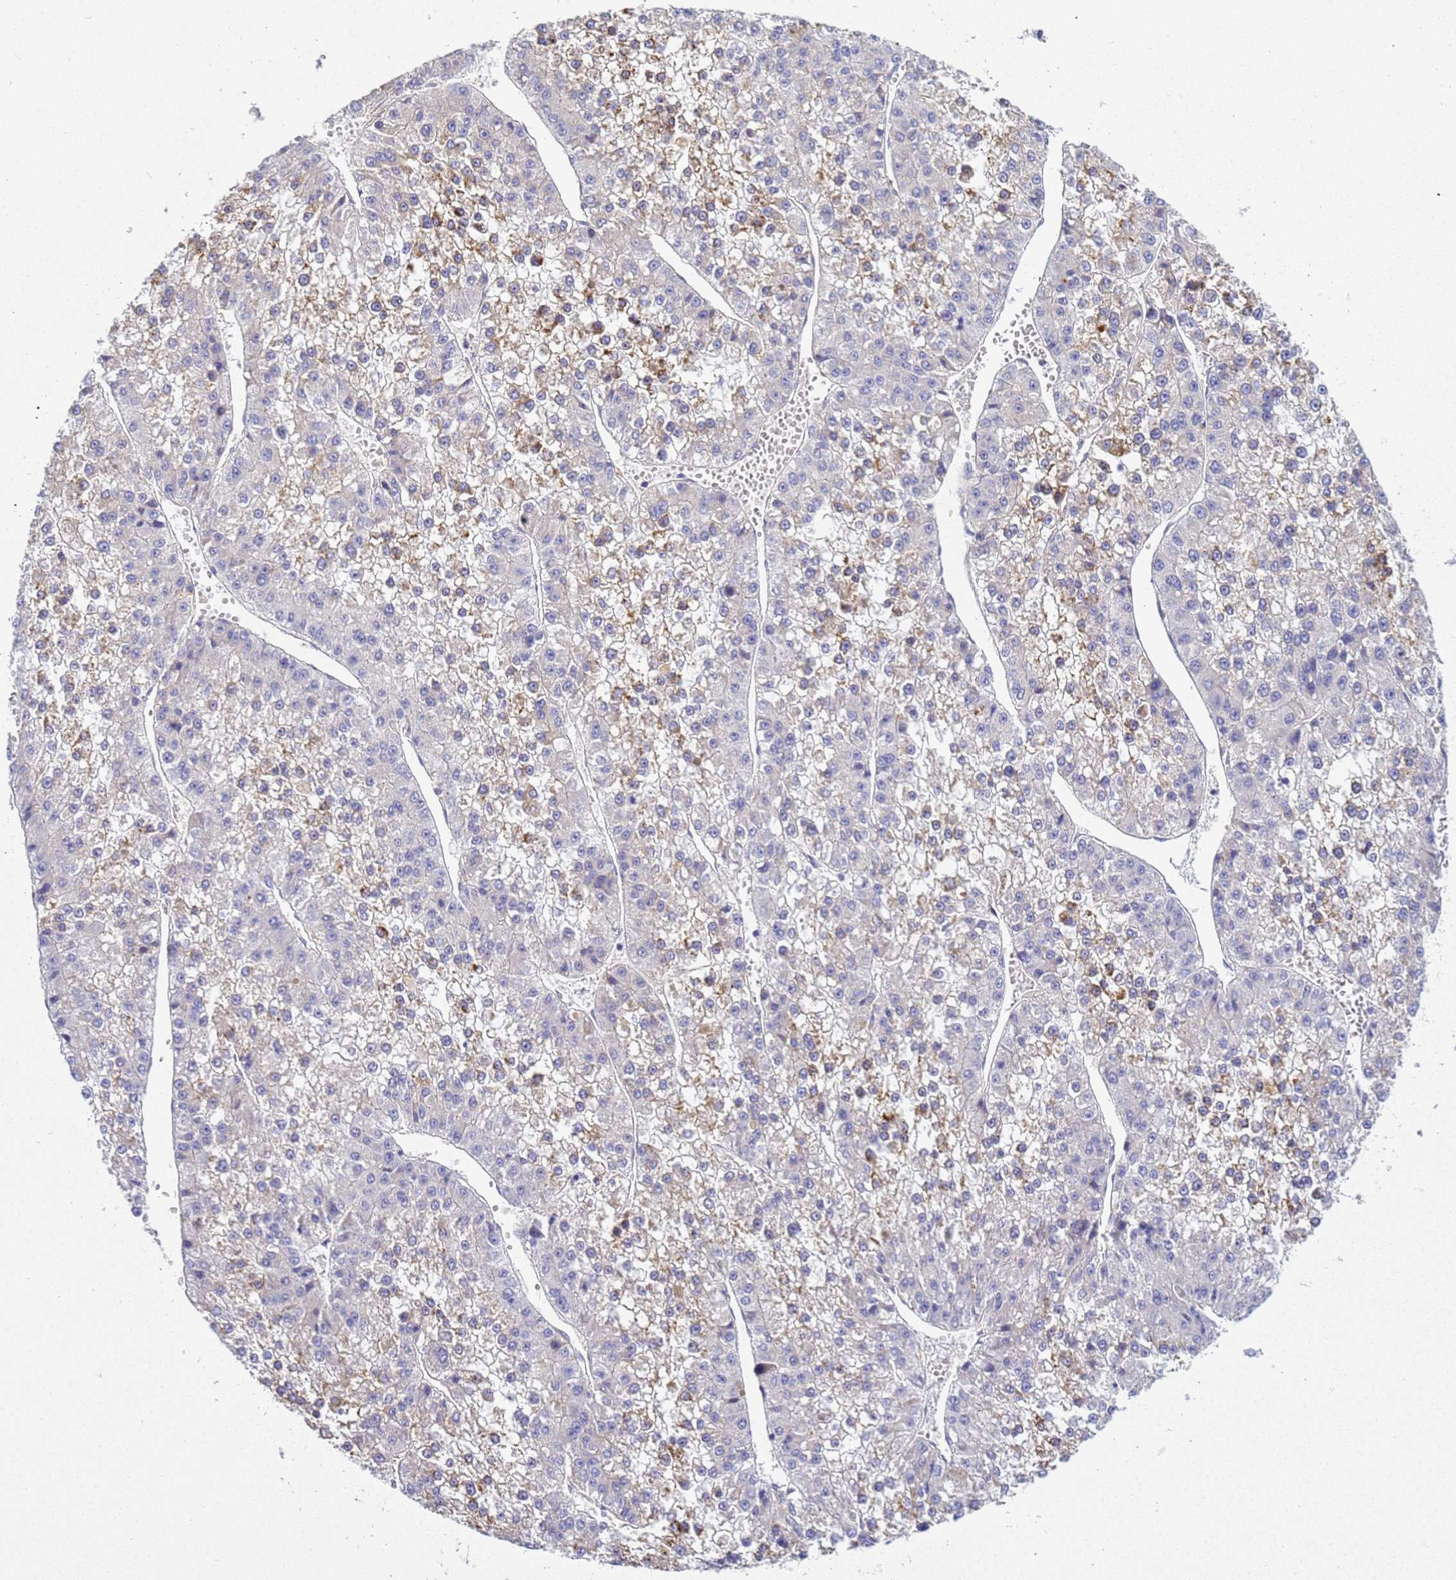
{"staining": {"intensity": "moderate", "quantity": "<25%", "location": "cytoplasmic/membranous"}, "tissue": "liver cancer", "cell_type": "Tumor cells", "image_type": "cancer", "snomed": [{"axis": "morphology", "description": "Carcinoma, Hepatocellular, NOS"}, {"axis": "topography", "description": "Liver"}], "caption": "Immunohistochemistry (IHC) image of liver cancer stained for a protein (brown), which reveals low levels of moderate cytoplasmic/membranous expression in approximately <25% of tumor cells.", "gene": "TBCD", "patient": {"sex": "female", "age": 73}}